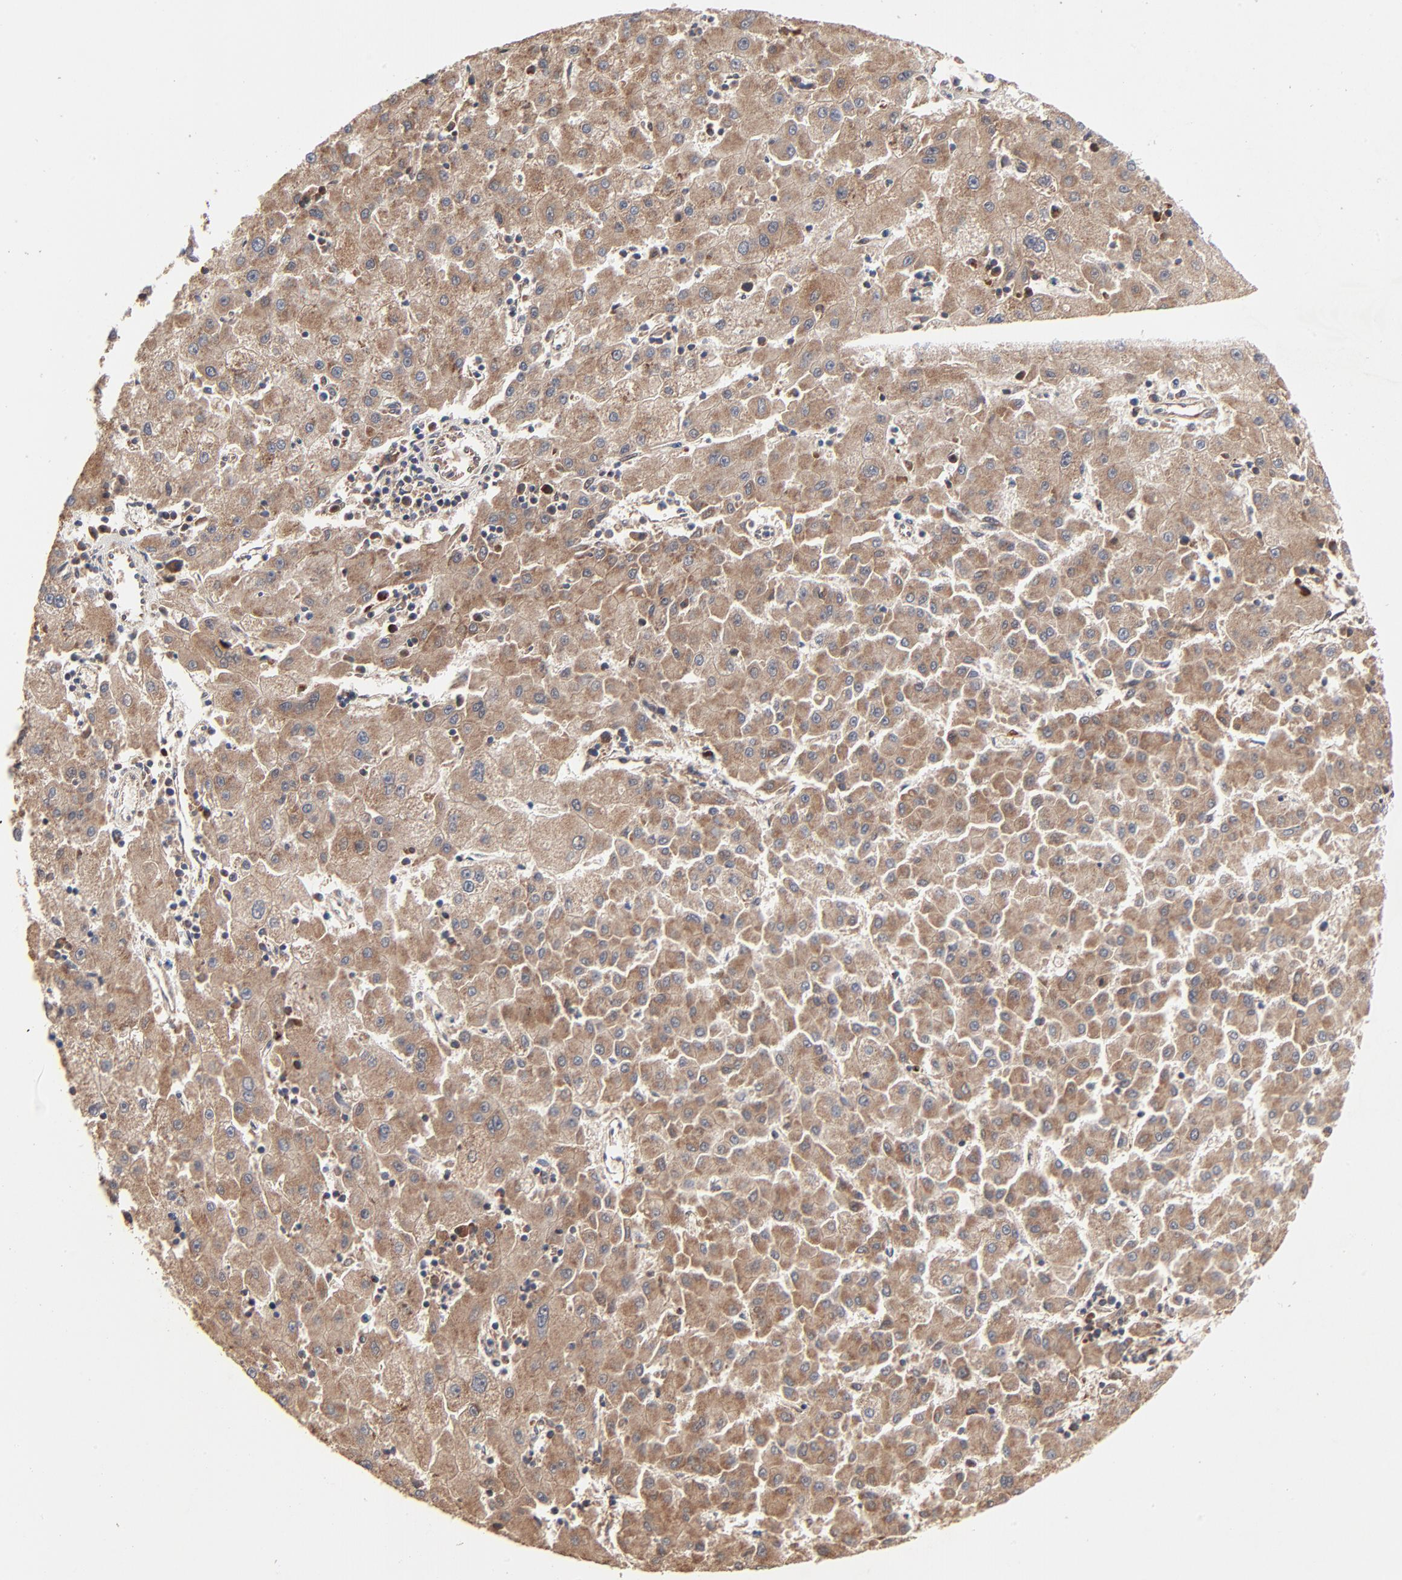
{"staining": {"intensity": "moderate", "quantity": ">75%", "location": "cytoplasmic/membranous"}, "tissue": "liver cancer", "cell_type": "Tumor cells", "image_type": "cancer", "snomed": [{"axis": "morphology", "description": "Carcinoma, Hepatocellular, NOS"}, {"axis": "topography", "description": "Liver"}], "caption": "Immunohistochemistry (IHC) of human liver cancer (hepatocellular carcinoma) reveals medium levels of moderate cytoplasmic/membranous staining in about >75% of tumor cells.", "gene": "ABLIM3", "patient": {"sex": "male", "age": 72}}